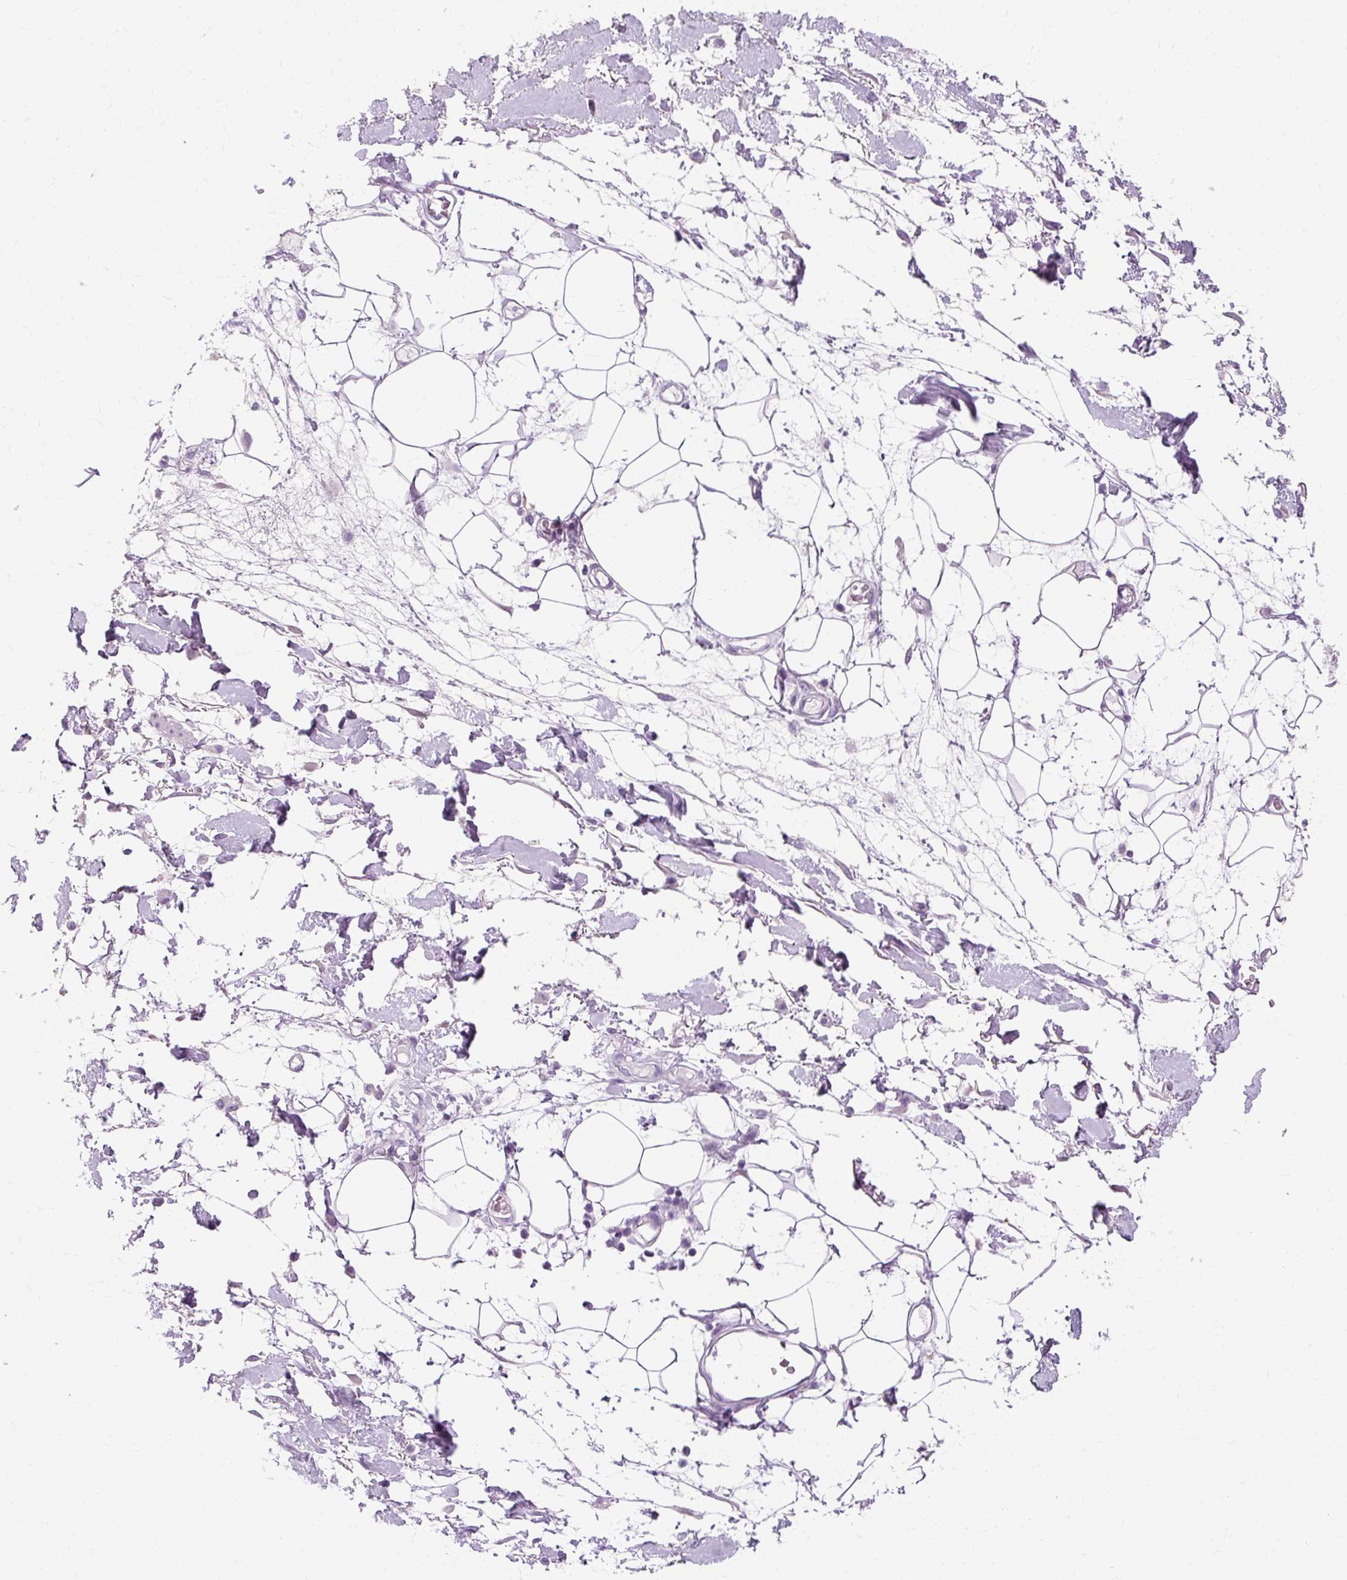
{"staining": {"intensity": "negative", "quantity": "none", "location": "none"}, "tissue": "adipose tissue", "cell_type": "Adipocytes", "image_type": "normal", "snomed": [{"axis": "morphology", "description": "Normal tissue, NOS"}, {"axis": "topography", "description": "Vulva"}, {"axis": "topography", "description": "Peripheral nerve tissue"}], "caption": "Immunohistochemistry (IHC) photomicrograph of unremarkable adipose tissue: human adipose tissue stained with DAB (3,3'-diaminobenzidine) displays no significant protein staining in adipocytes.", "gene": "TMEM89", "patient": {"sex": "female", "age": 68}}